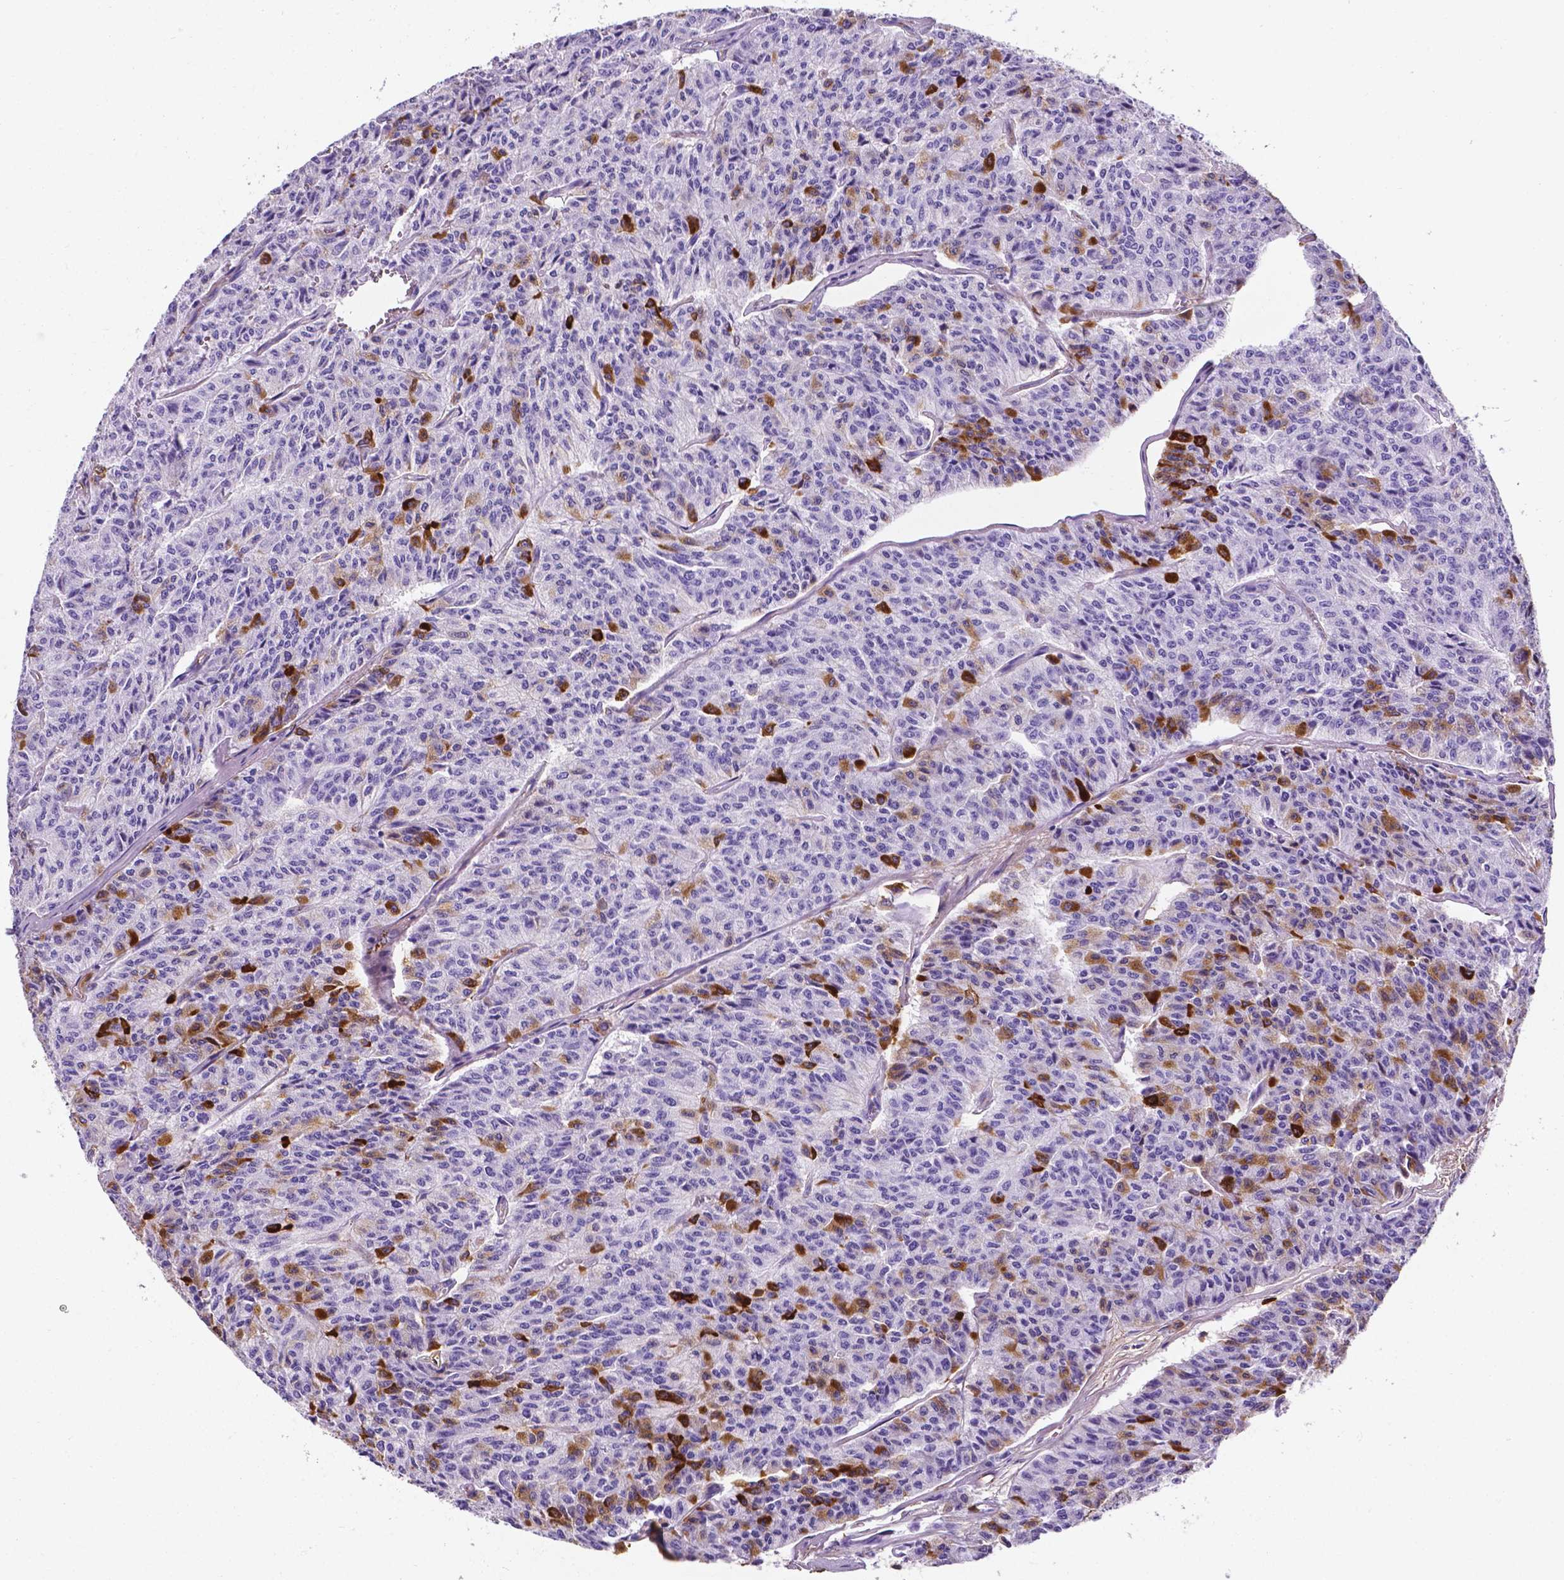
{"staining": {"intensity": "strong", "quantity": "<25%", "location": "cytoplasmic/membranous"}, "tissue": "carcinoid", "cell_type": "Tumor cells", "image_type": "cancer", "snomed": [{"axis": "morphology", "description": "Carcinoid, malignant, NOS"}, {"axis": "topography", "description": "Lung"}], "caption": "High-magnification brightfield microscopy of carcinoid stained with DAB (brown) and counterstained with hematoxylin (blue). tumor cells exhibit strong cytoplasmic/membranous staining is seen in approximately<25% of cells. Ihc stains the protein of interest in brown and the nuclei are stained blue.", "gene": "APOE", "patient": {"sex": "male", "age": 71}}